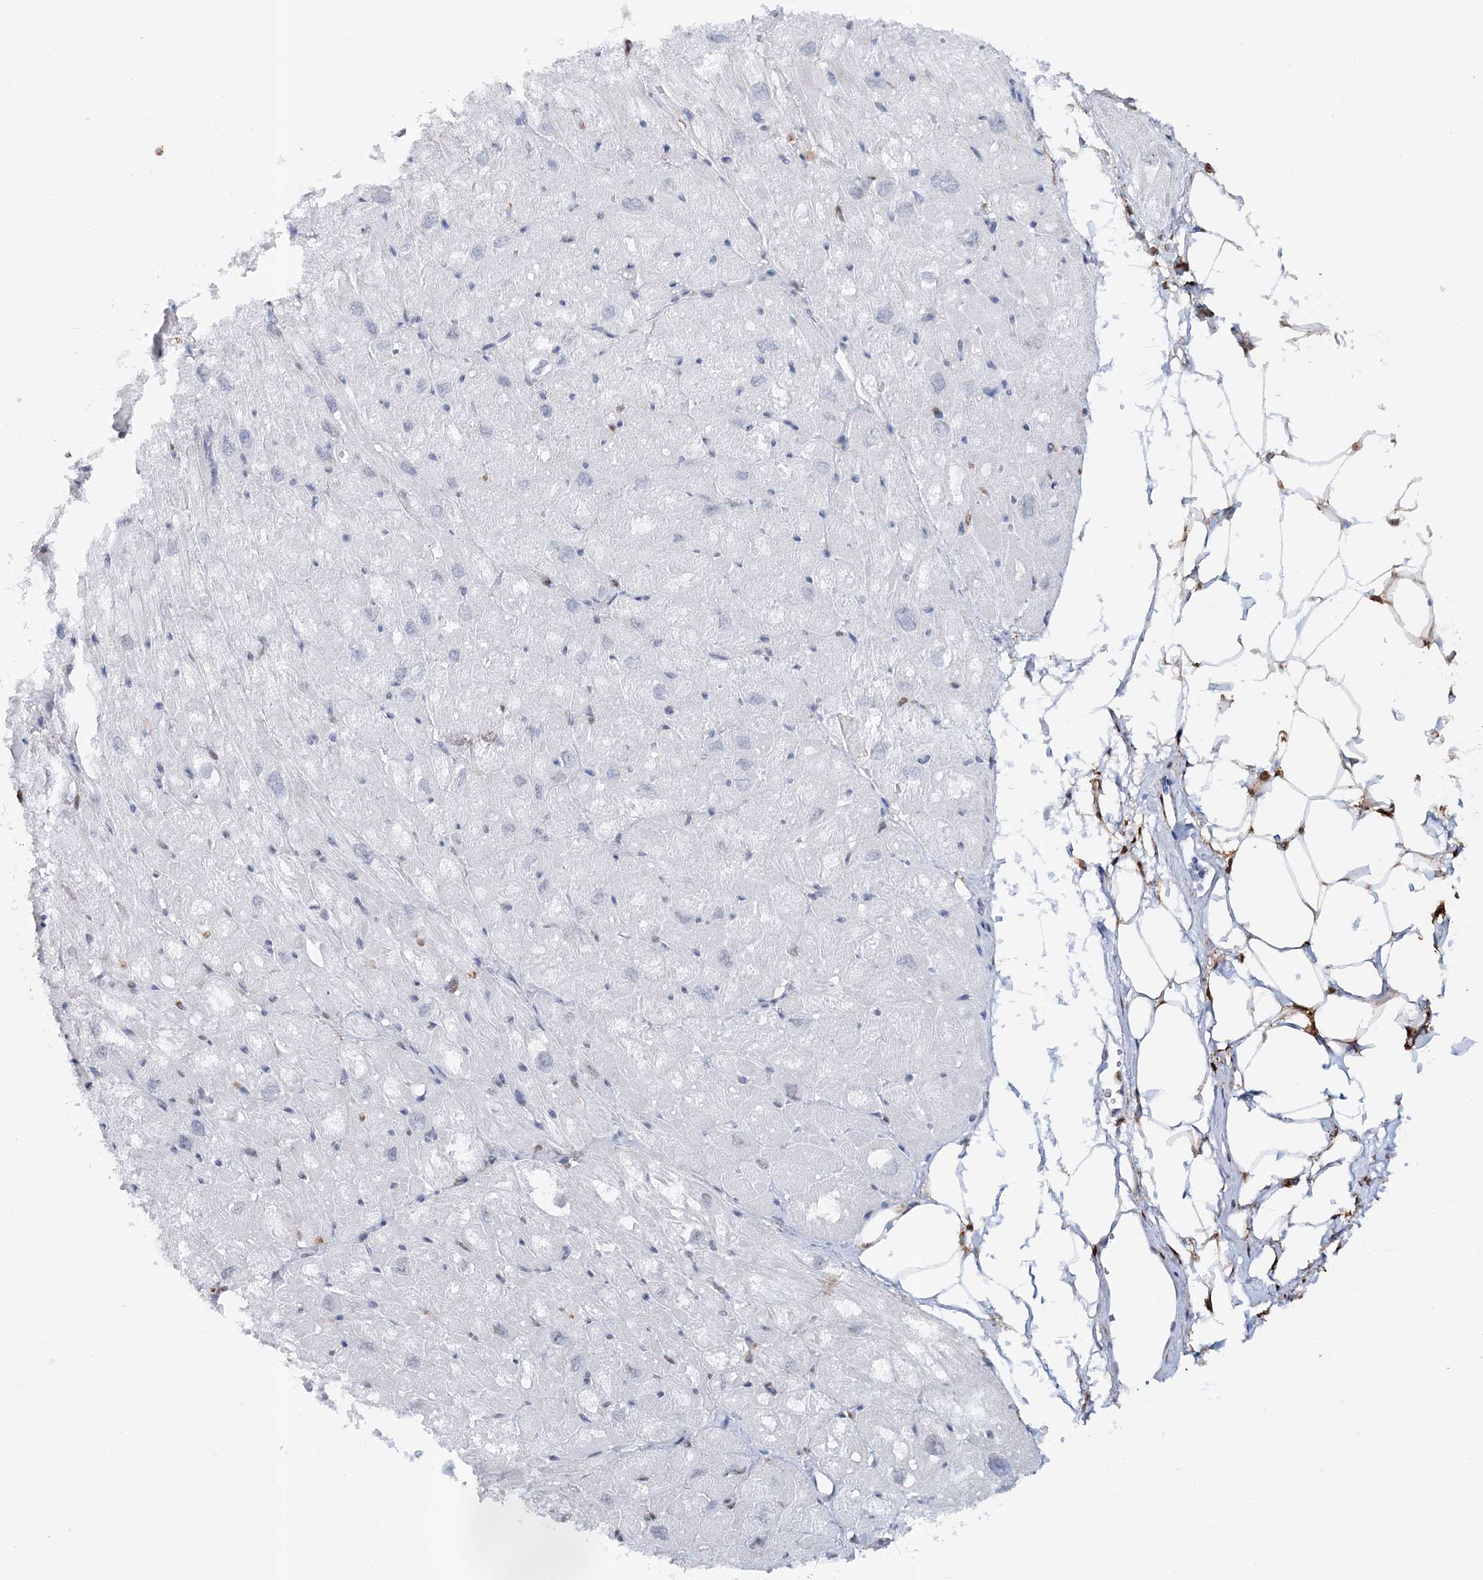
{"staining": {"intensity": "negative", "quantity": "none", "location": "none"}, "tissue": "heart muscle", "cell_type": "Cardiomyocytes", "image_type": "normal", "snomed": [{"axis": "morphology", "description": "Normal tissue, NOS"}, {"axis": "topography", "description": "Heart"}], "caption": "Cardiomyocytes are negative for brown protein staining in unremarkable heart muscle. The staining was performed using DAB to visualize the protein expression in brown, while the nuclei were stained in blue with hematoxylin (Magnification: 20x).", "gene": "ASCL4", "patient": {"sex": "male", "age": 50}}